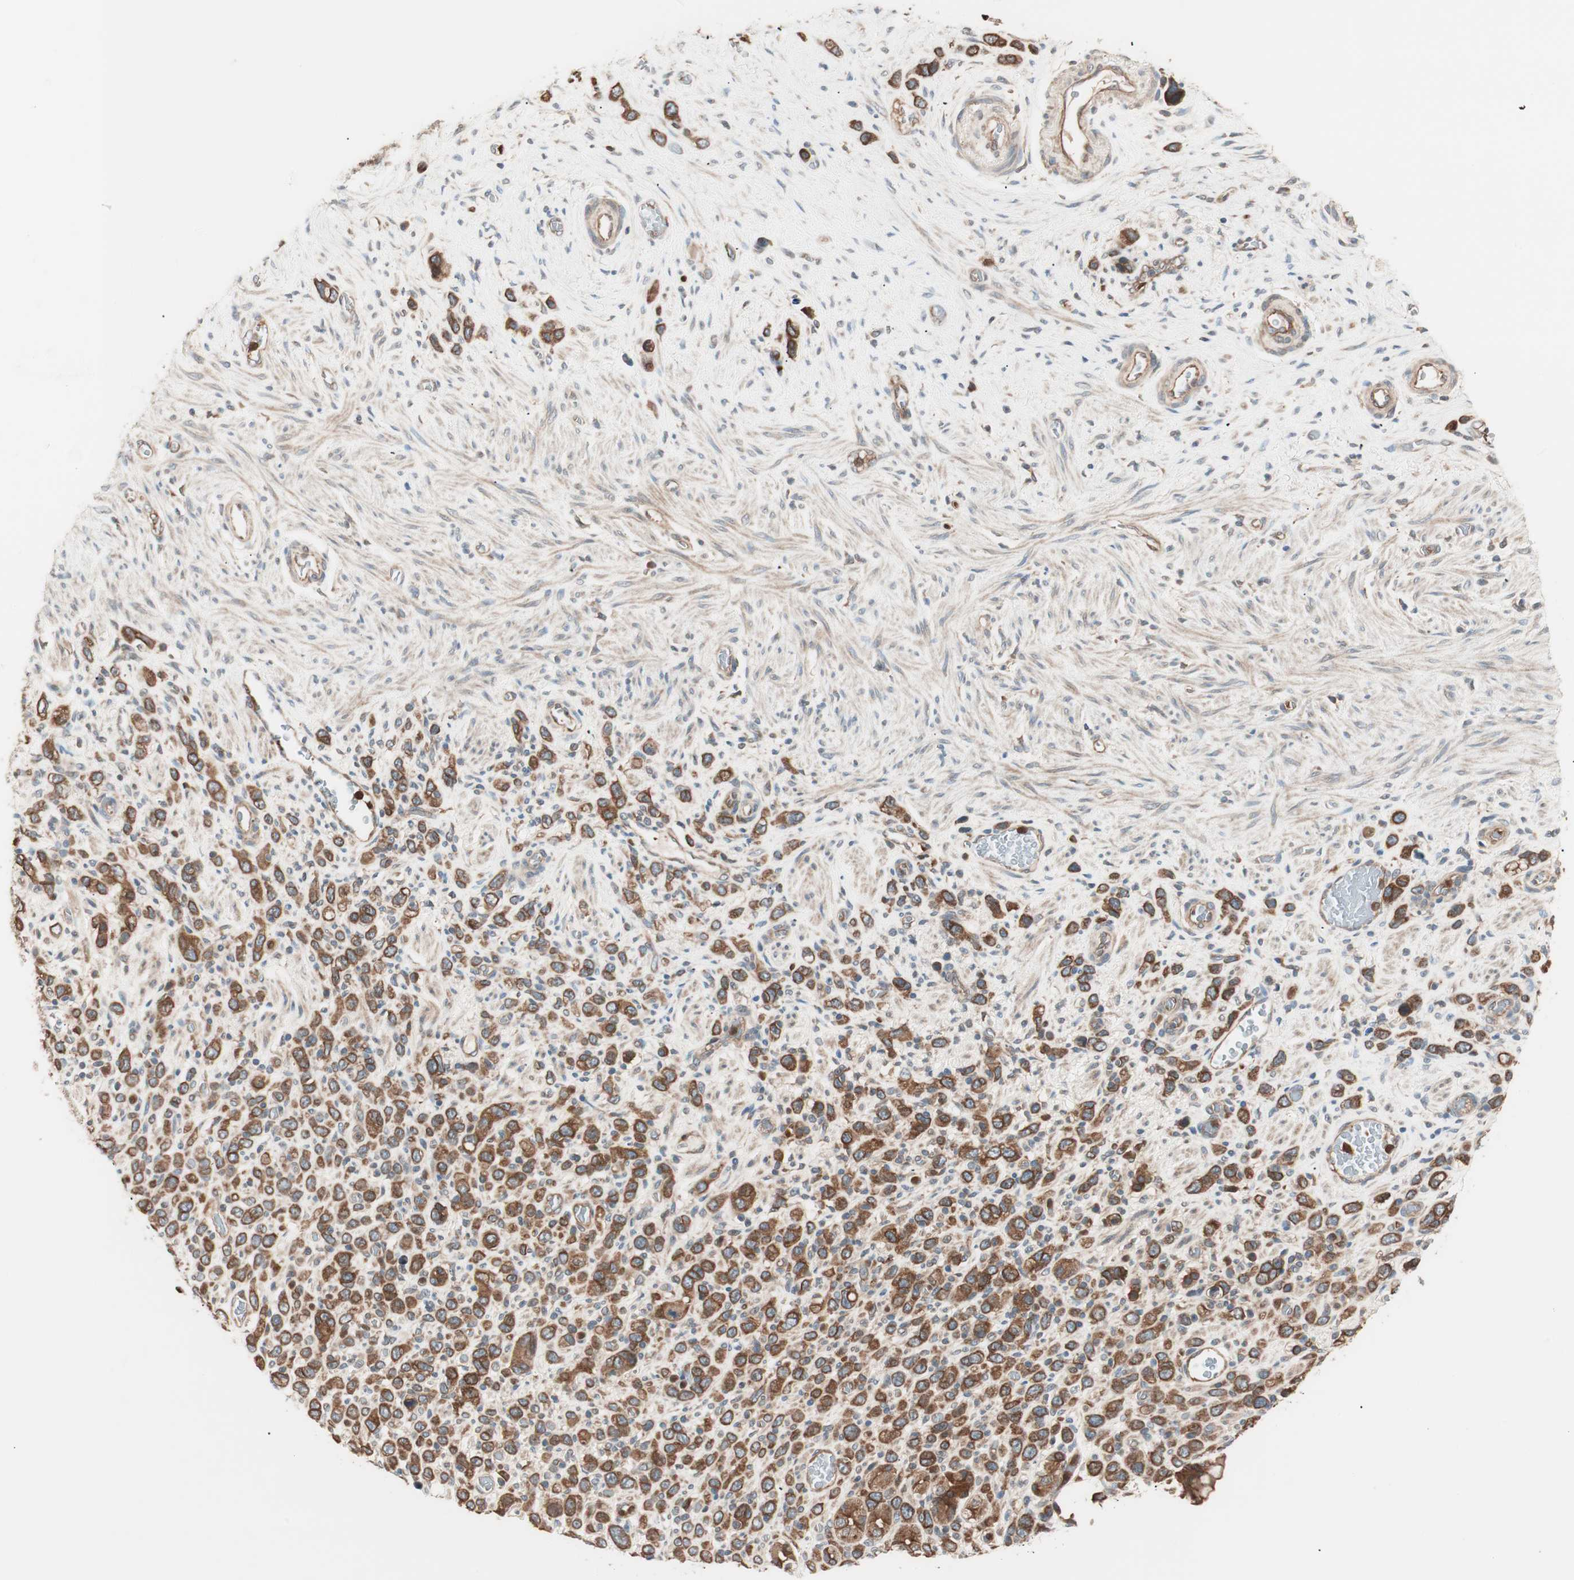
{"staining": {"intensity": "strong", "quantity": ">75%", "location": "cytoplasmic/membranous"}, "tissue": "stomach cancer", "cell_type": "Tumor cells", "image_type": "cancer", "snomed": [{"axis": "morphology", "description": "Normal tissue, NOS"}, {"axis": "morphology", "description": "Adenocarcinoma, NOS"}, {"axis": "morphology", "description": "Adenocarcinoma, High grade"}, {"axis": "topography", "description": "Stomach, upper"}, {"axis": "topography", "description": "Stomach"}], "caption": "Immunohistochemistry (IHC) photomicrograph of adenocarcinoma (stomach) stained for a protein (brown), which displays high levels of strong cytoplasmic/membranous expression in about >75% of tumor cells.", "gene": "TSG101", "patient": {"sex": "female", "age": 65}}